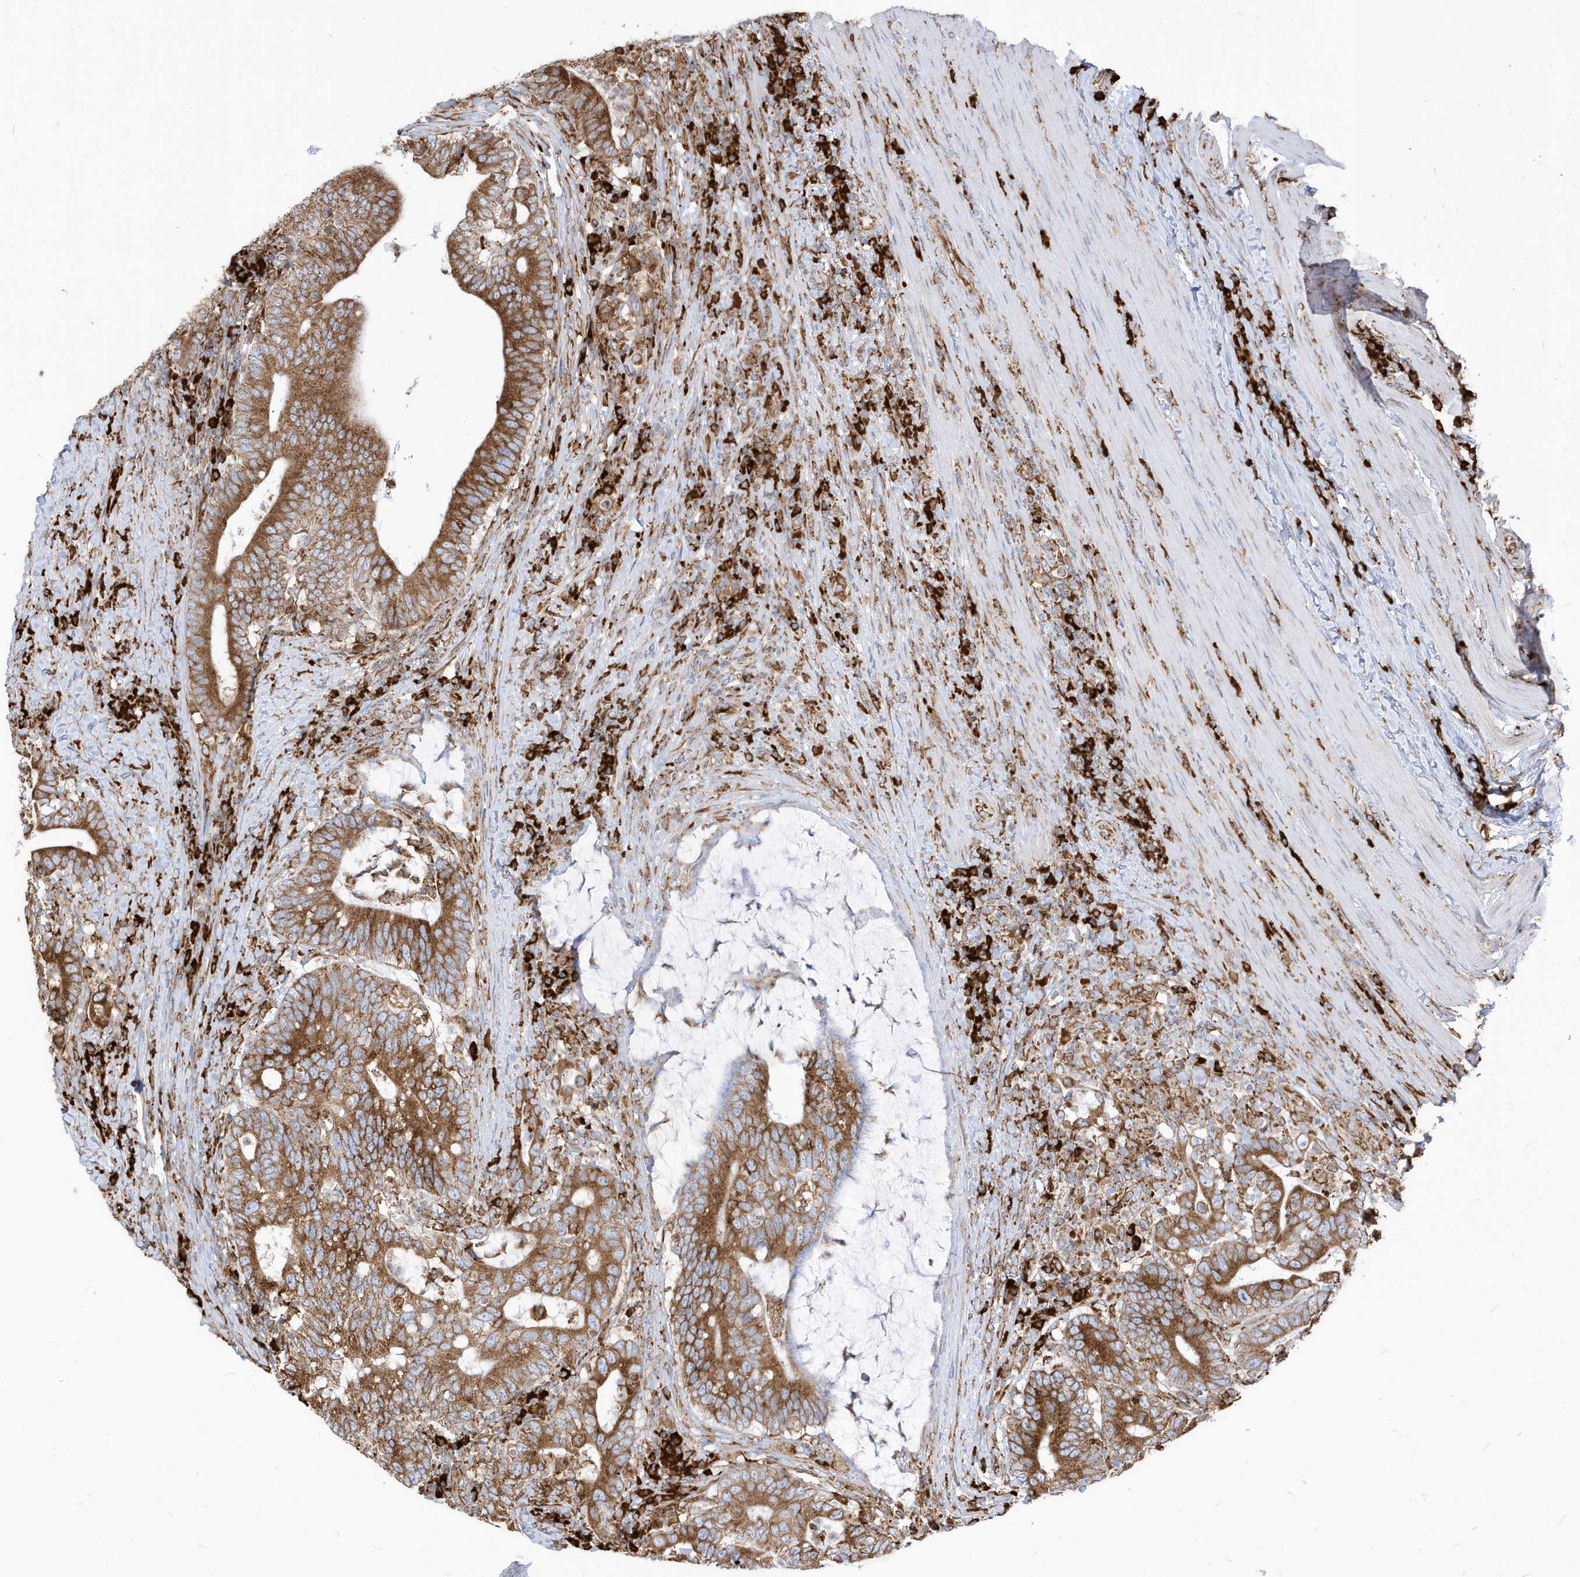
{"staining": {"intensity": "moderate", "quantity": ">75%", "location": "cytoplasmic/membranous"}, "tissue": "colorectal cancer", "cell_type": "Tumor cells", "image_type": "cancer", "snomed": [{"axis": "morphology", "description": "Adenocarcinoma, NOS"}, {"axis": "topography", "description": "Colon"}], "caption": "Protein staining shows moderate cytoplasmic/membranous staining in approximately >75% of tumor cells in colorectal cancer.", "gene": "PDIA6", "patient": {"sex": "female", "age": 66}}